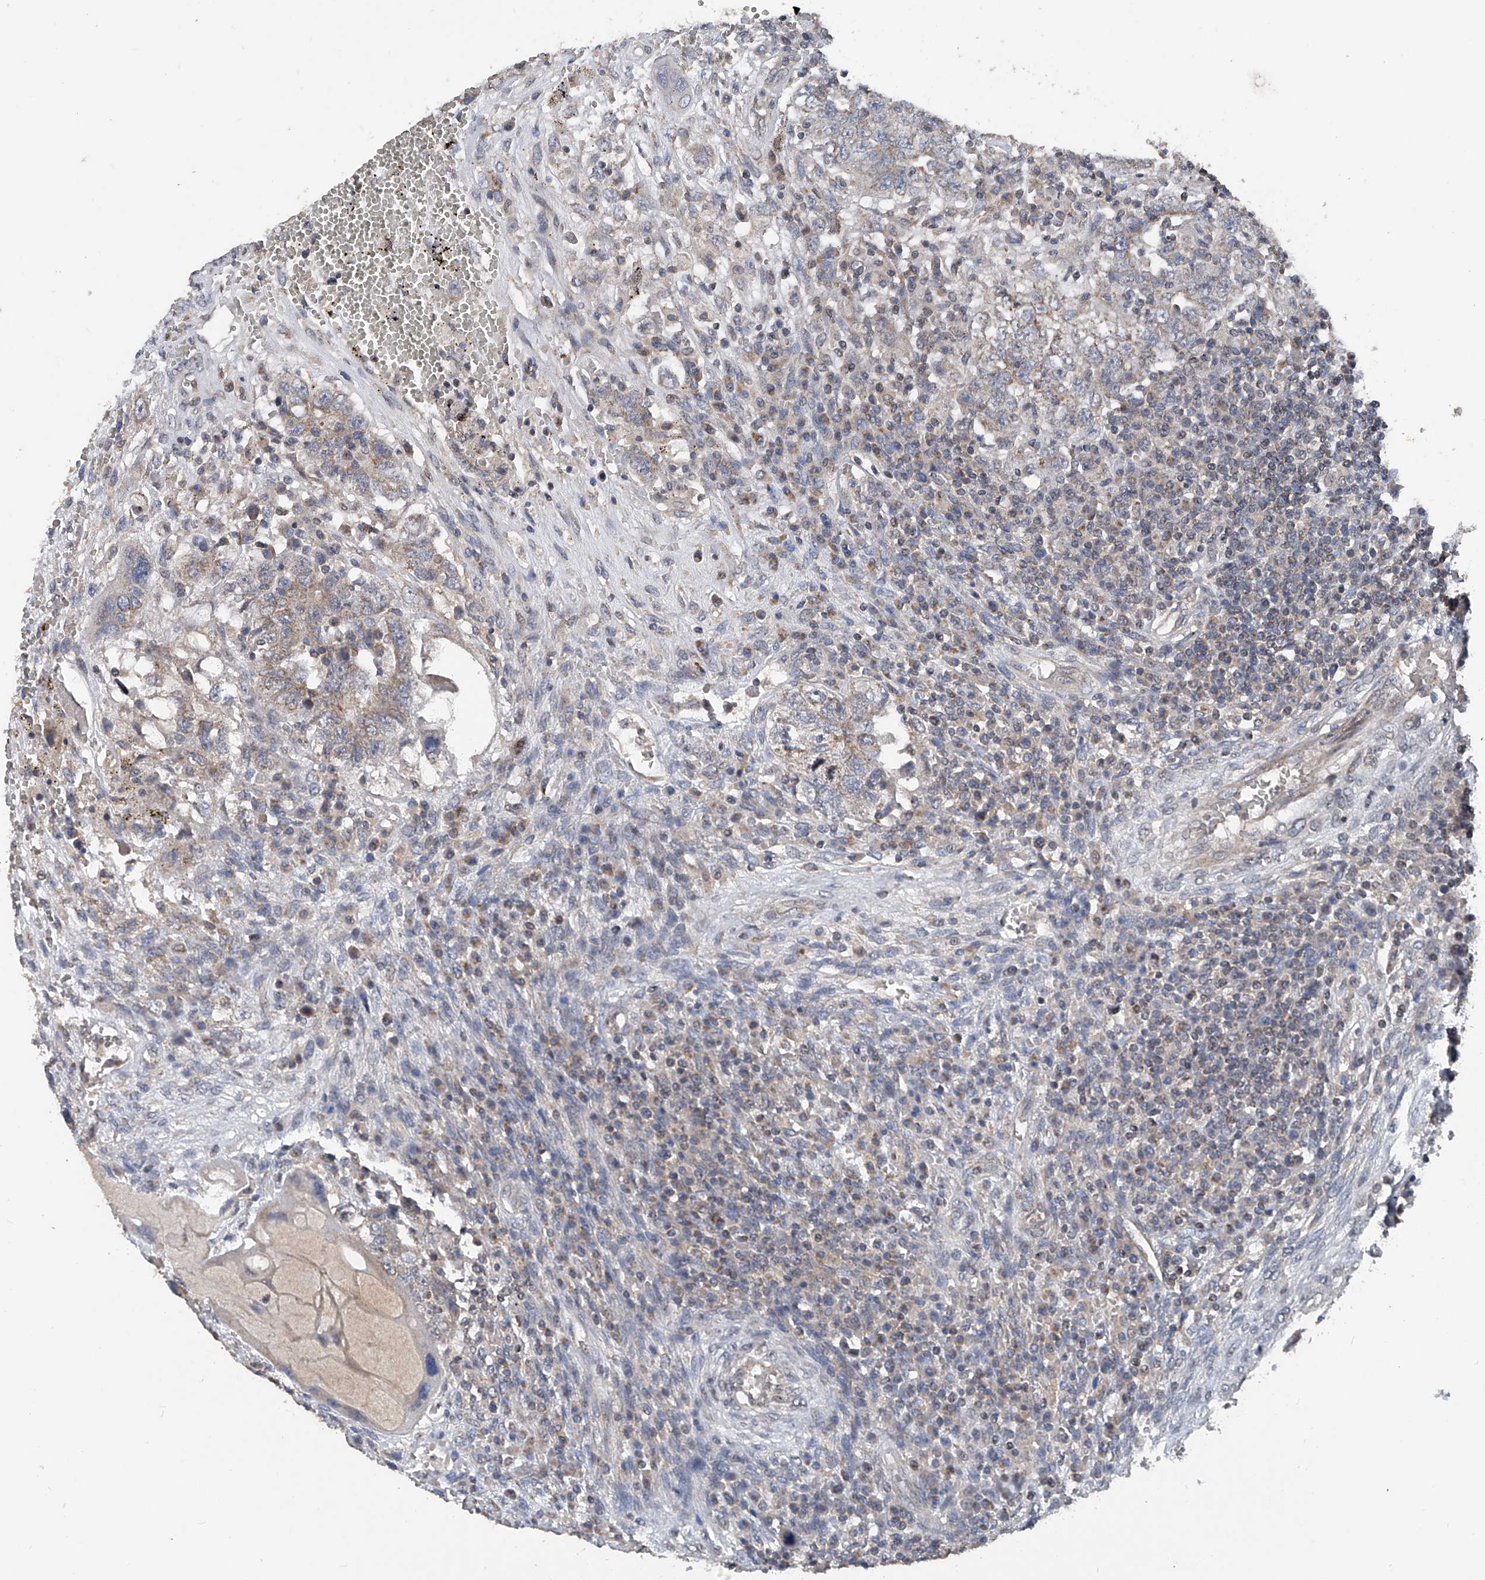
{"staining": {"intensity": "weak", "quantity": "<25%", "location": "cytoplasmic/membranous"}, "tissue": "testis cancer", "cell_type": "Tumor cells", "image_type": "cancer", "snomed": [{"axis": "morphology", "description": "Carcinoma, Embryonal, NOS"}, {"axis": "topography", "description": "Testis"}], "caption": "This is an immunohistochemistry (IHC) photomicrograph of testis cancer (embryonal carcinoma). There is no positivity in tumor cells.", "gene": "BCKDHB", "patient": {"sex": "male", "age": 26}}